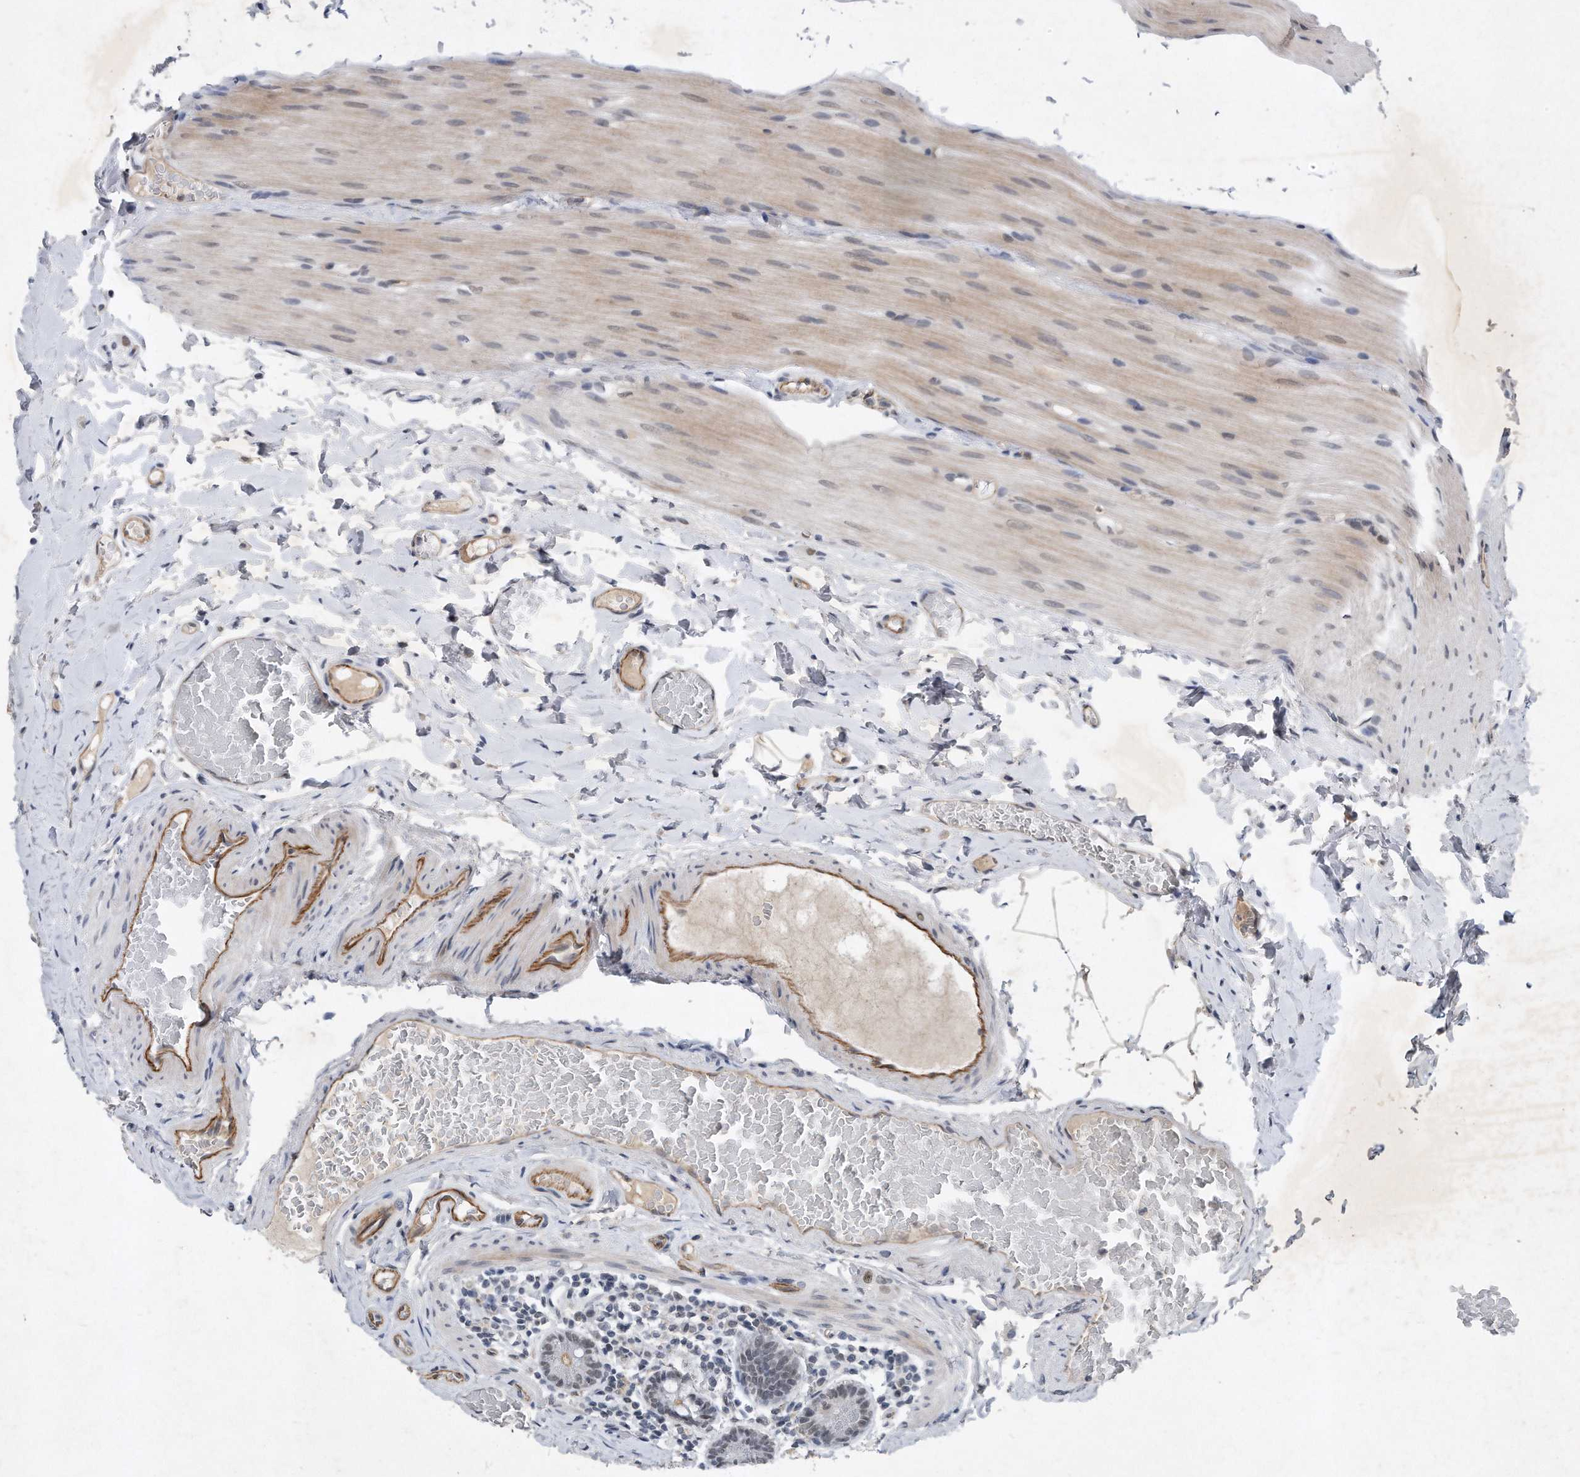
{"staining": {"intensity": "negative", "quantity": "none", "location": "none"}, "tissue": "small intestine", "cell_type": "Glandular cells", "image_type": "normal", "snomed": [{"axis": "morphology", "description": "Normal tissue, NOS"}, {"axis": "topography", "description": "Small intestine"}], "caption": "Image shows no significant protein staining in glandular cells of normal small intestine. (DAB (3,3'-diaminobenzidine) immunohistochemistry visualized using brightfield microscopy, high magnification).", "gene": "TP53INP1", "patient": {"sex": "male", "age": 41}}